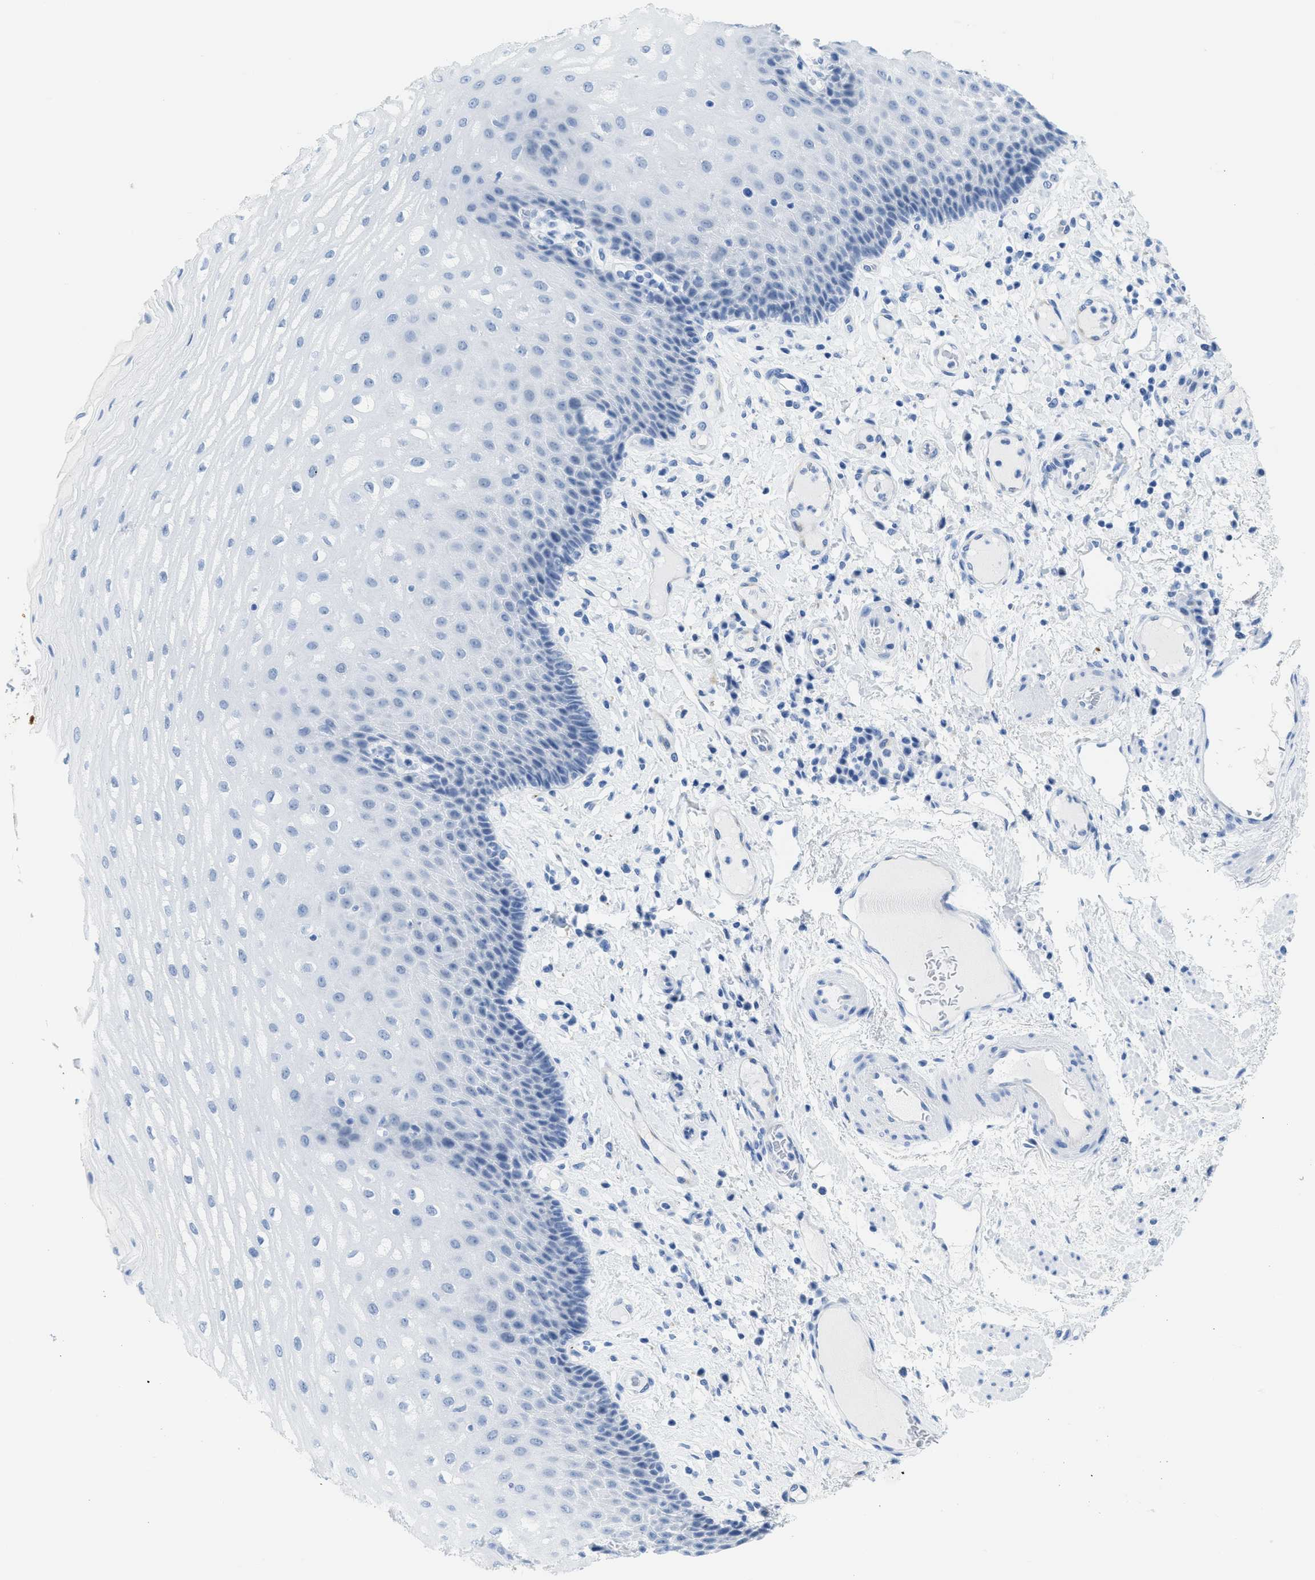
{"staining": {"intensity": "negative", "quantity": "none", "location": "none"}, "tissue": "esophagus", "cell_type": "Squamous epithelial cells", "image_type": "normal", "snomed": [{"axis": "morphology", "description": "Normal tissue, NOS"}, {"axis": "topography", "description": "Esophagus"}], "caption": "Esophagus was stained to show a protein in brown. There is no significant positivity in squamous epithelial cells.", "gene": "WDR4", "patient": {"sex": "male", "age": 54}}